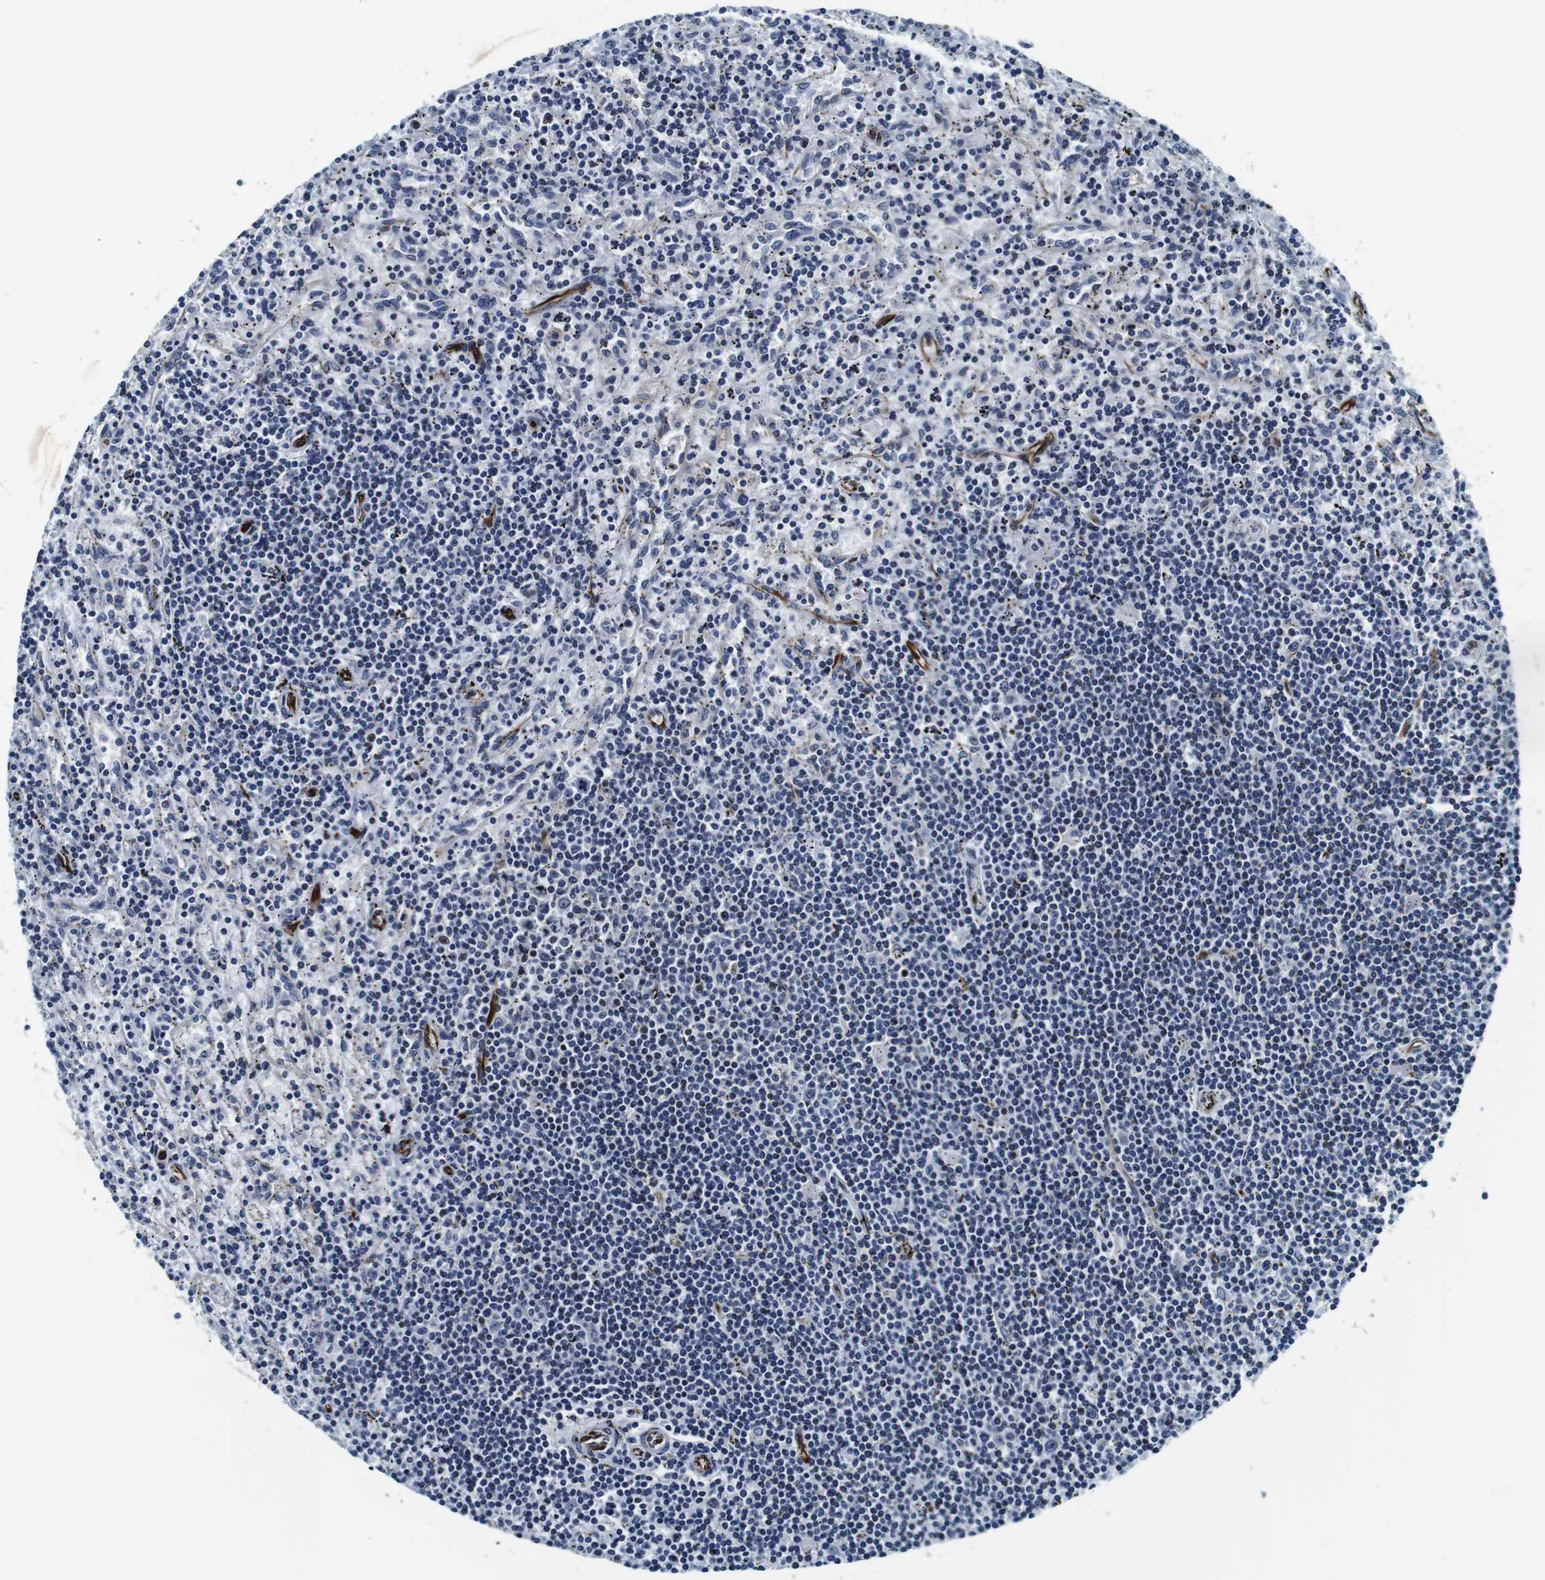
{"staining": {"intensity": "negative", "quantity": "none", "location": "none"}, "tissue": "lymphoma", "cell_type": "Tumor cells", "image_type": "cancer", "snomed": [{"axis": "morphology", "description": "Malignant lymphoma, non-Hodgkin's type, Low grade"}, {"axis": "topography", "description": "Spleen"}], "caption": "An immunohistochemistry (IHC) histopathology image of lymphoma is shown. There is no staining in tumor cells of lymphoma. (Immunohistochemistry, brightfield microscopy, high magnification).", "gene": "FAR2", "patient": {"sex": "male", "age": 76}}